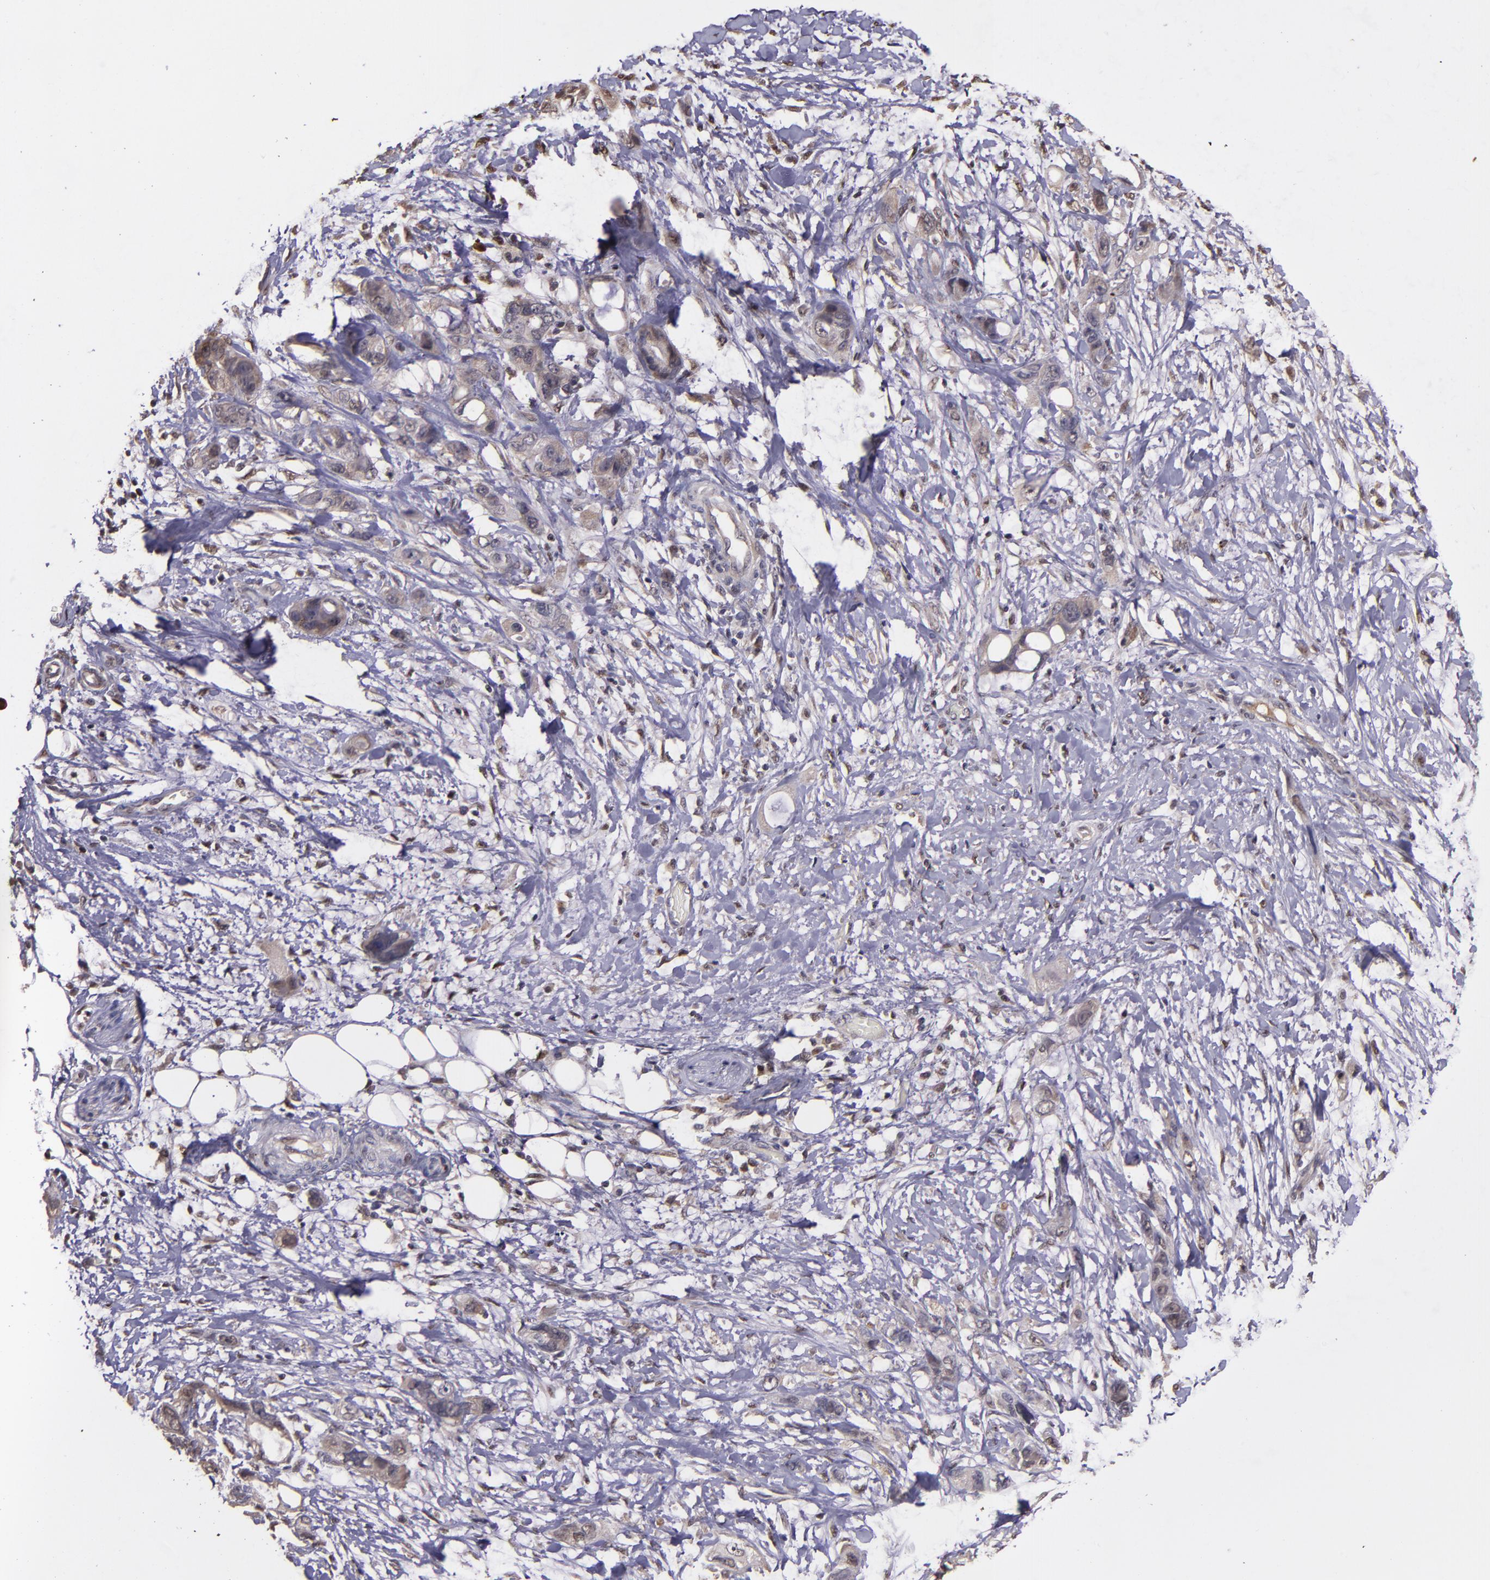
{"staining": {"intensity": "weak", "quantity": "25%-75%", "location": "cytoplasmic/membranous"}, "tissue": "stomach cancer", "cell_type": "Tumor cells", "image_type": "cancer", "snomed": [{"axis": "morphology", "description": "Adenocarcinoma, NOS"}, {"axis": "topography", "description": "Stomach, upper"}], "caption": "Immunohistochemical staining of human stomach adenocarcinoma displays low levels of weak cytoplasmic/membranous expression in about 25%-75% of tumor cells.", "gene": "SERPINF2", "patient": {"sex": "male", "age": 47}}